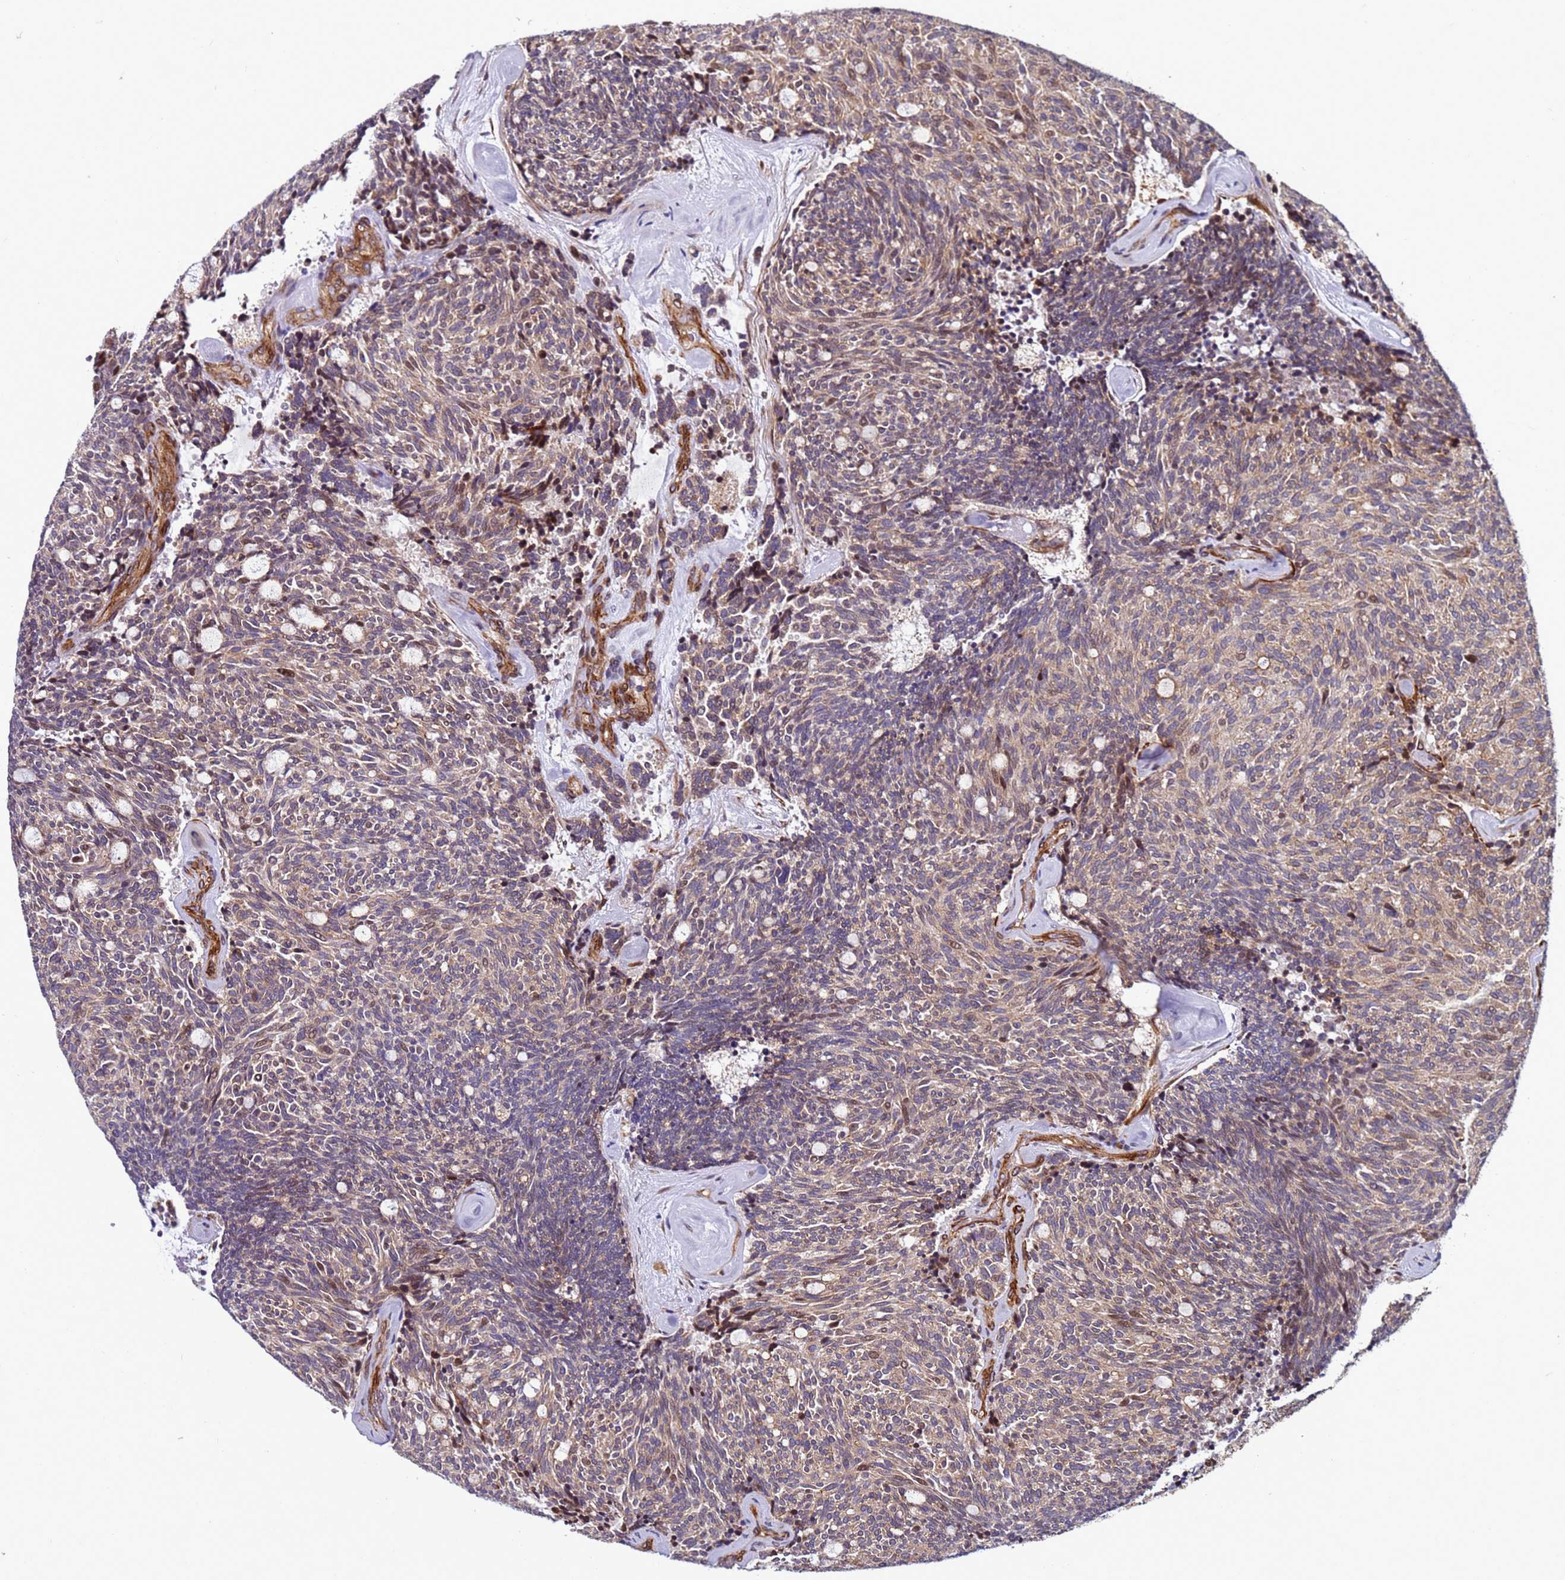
{"staining": {"intensity": "moderate", "quantity": "<25%", "location": "cytoplasmic/membranous,nuclear"}, "tissue": "carcinoid", "cell_type": "Tumor cells", "image_type": "cancer", "snomed": [{"axis": "morphology", "description": "Carcinoid, malignant, NOS"}, {"axis": "topography", "description": "Pancreas"}], "caption": "IHC staining of malignant carcinoid, which shows low levels of moderate cytoplasmic/membranous and nuclear expression in approximately <25% of tumor cells indicating moderate cytoplasmic/membranous and nuclear protein expression. The staining was performed using DAB (brown) for protein detection and nuclei were counterstained in hematoxylin (blue).", "gene": "MCRIP1", "patient": {"sex": "female", "age": 54}}